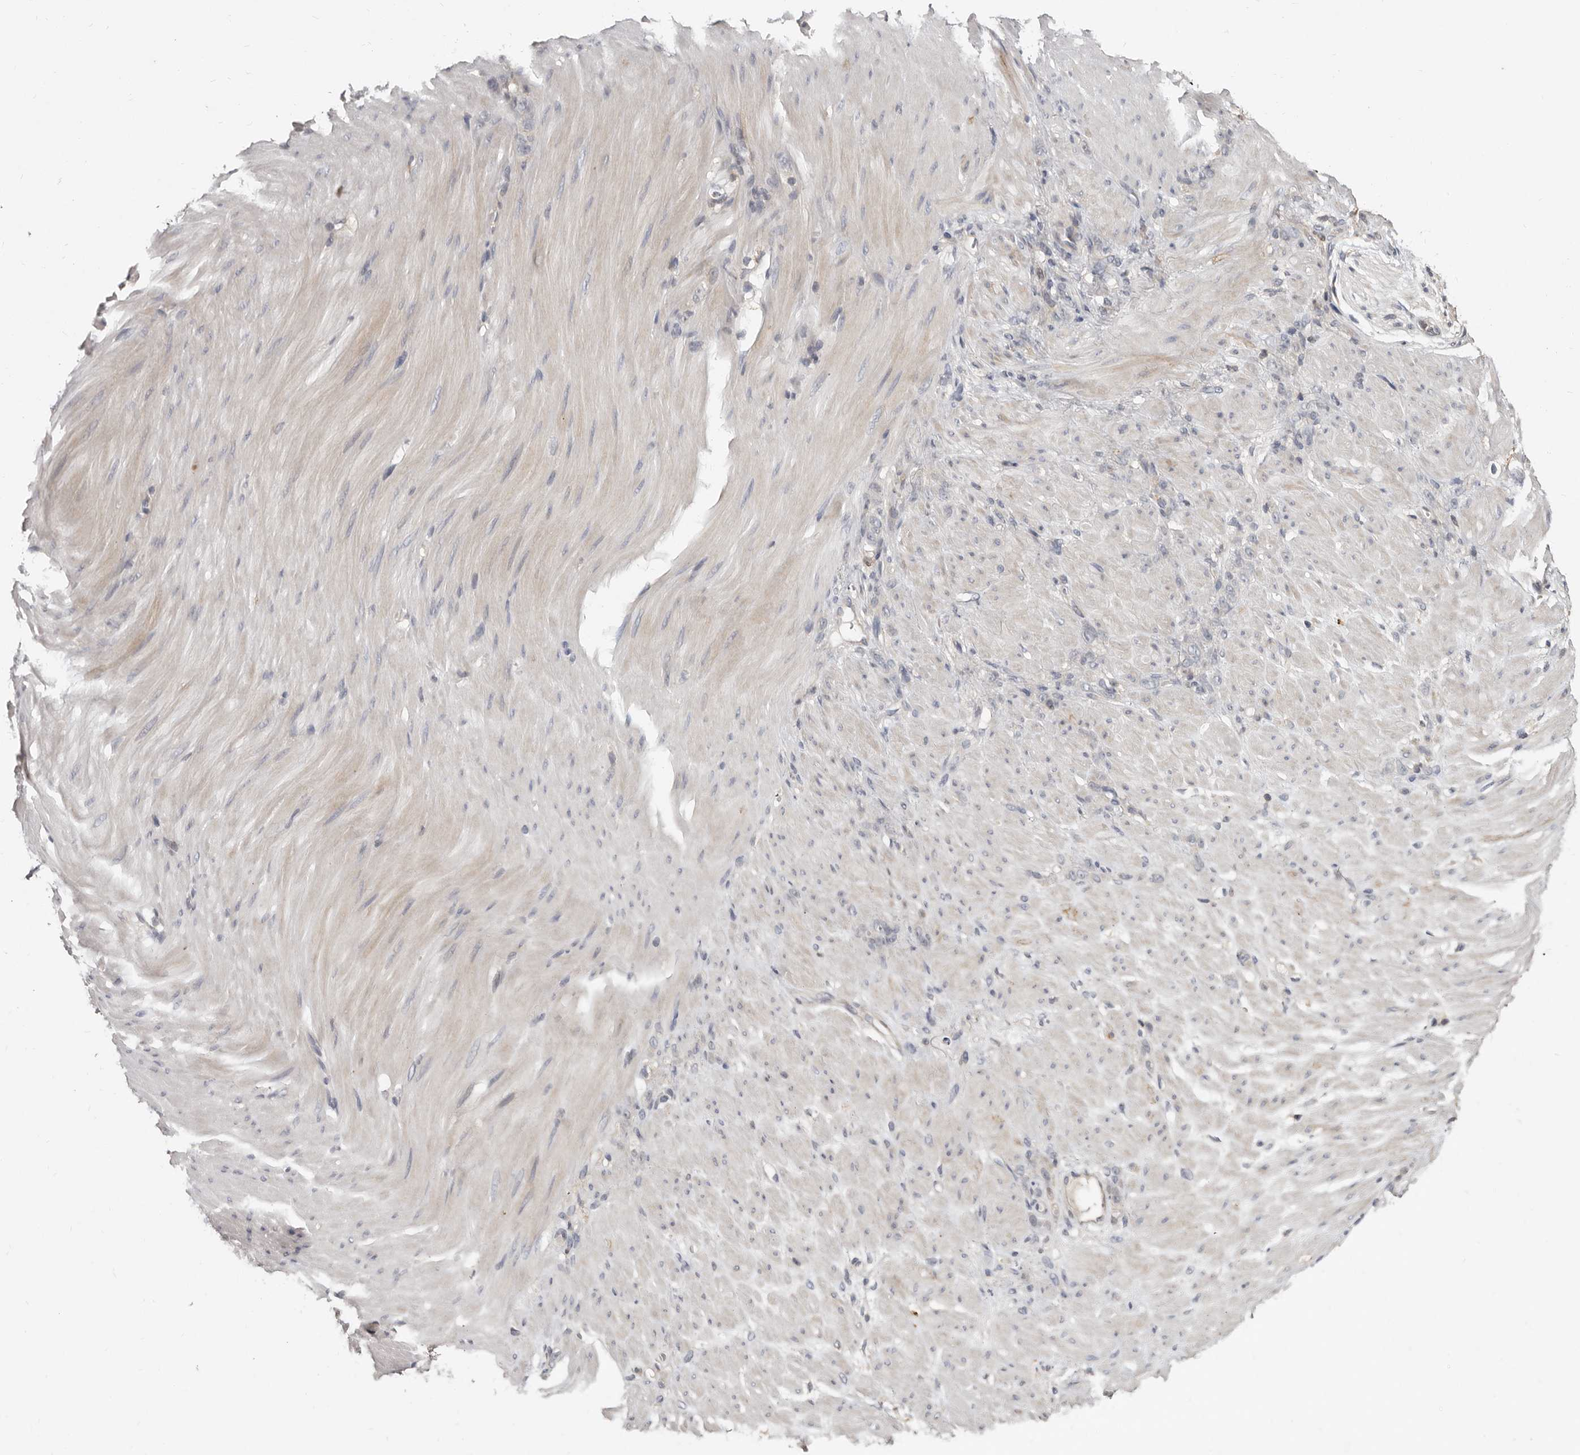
{"staining": {"intensity": "negative", "quantity": "none", "location": "none"}, "tissue": "stomach cancer", "cell_type": "Tumor cells", "image_type": "cancer", "snomed": [{"axis": "morphology", "description": "Normal tissue, NOS"}, {"axis": "morphology", "description": "Adenocarcinoma, NOS"}, {"axis": "topography", "description": "Stomach"}], "caption": "Tumor cells are negative for protein expression in human stomach cancer.", "gene": "KIF26B", "patient": {"sex": "male", "age": 82}}